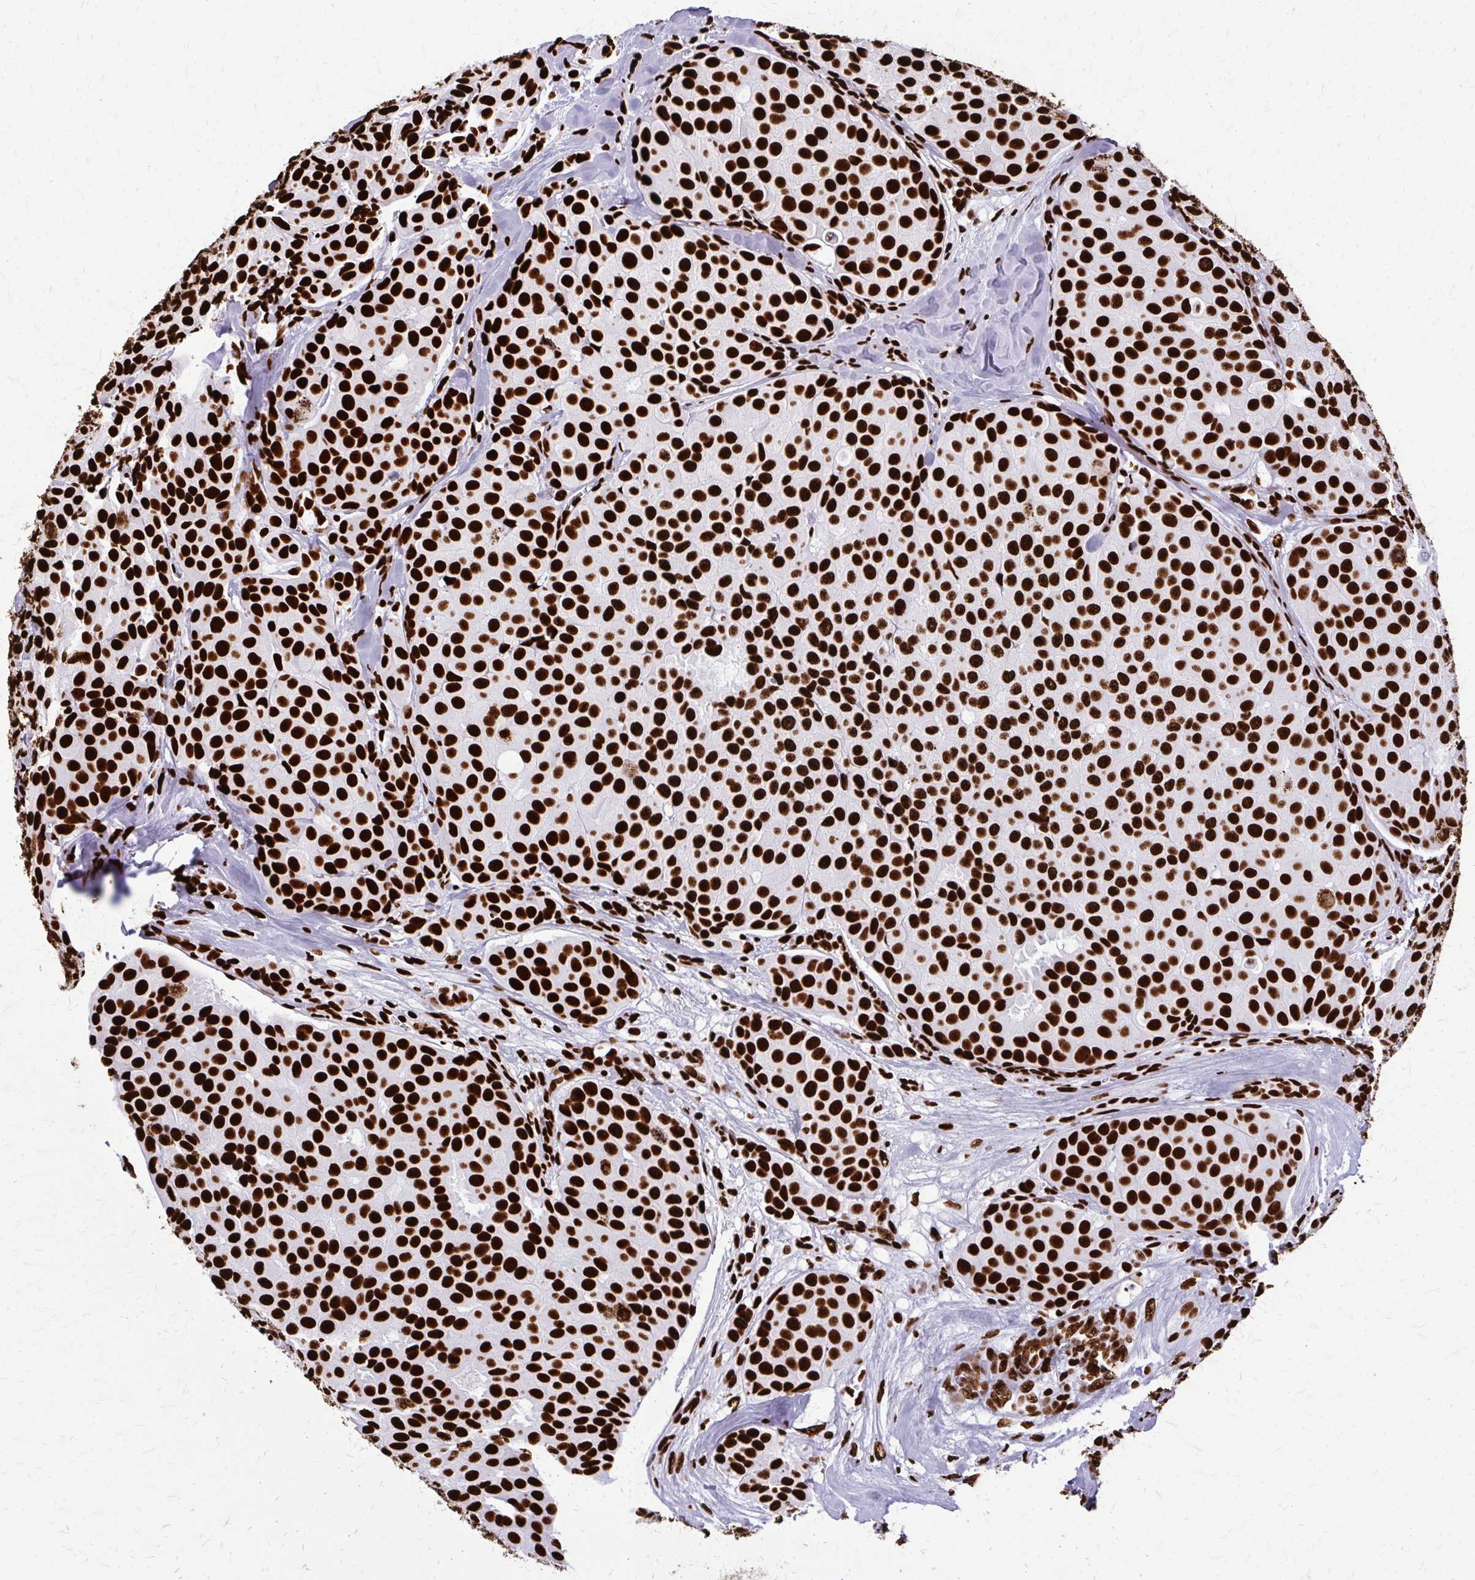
{"staining": {"intensity": "strong", "quantity": ">75%", "location": "nuclear"}, "tissue": "breast cancer", "cell_type": "Tumor cells", "image_type": "cancer", "snomed": [{"axis": "morphology", "description": "Duct carcinoma"}, {"axis": "topography", "description": "Breast"}], "caption": "IHC image of breast invasive ductal carcinoma stained for a protein (brown), which displays high levels of strong nuclear expression in about >75% of tumor cells.", "gene": "SFPQ", "patient": {"sex": "female", "age": 70}}